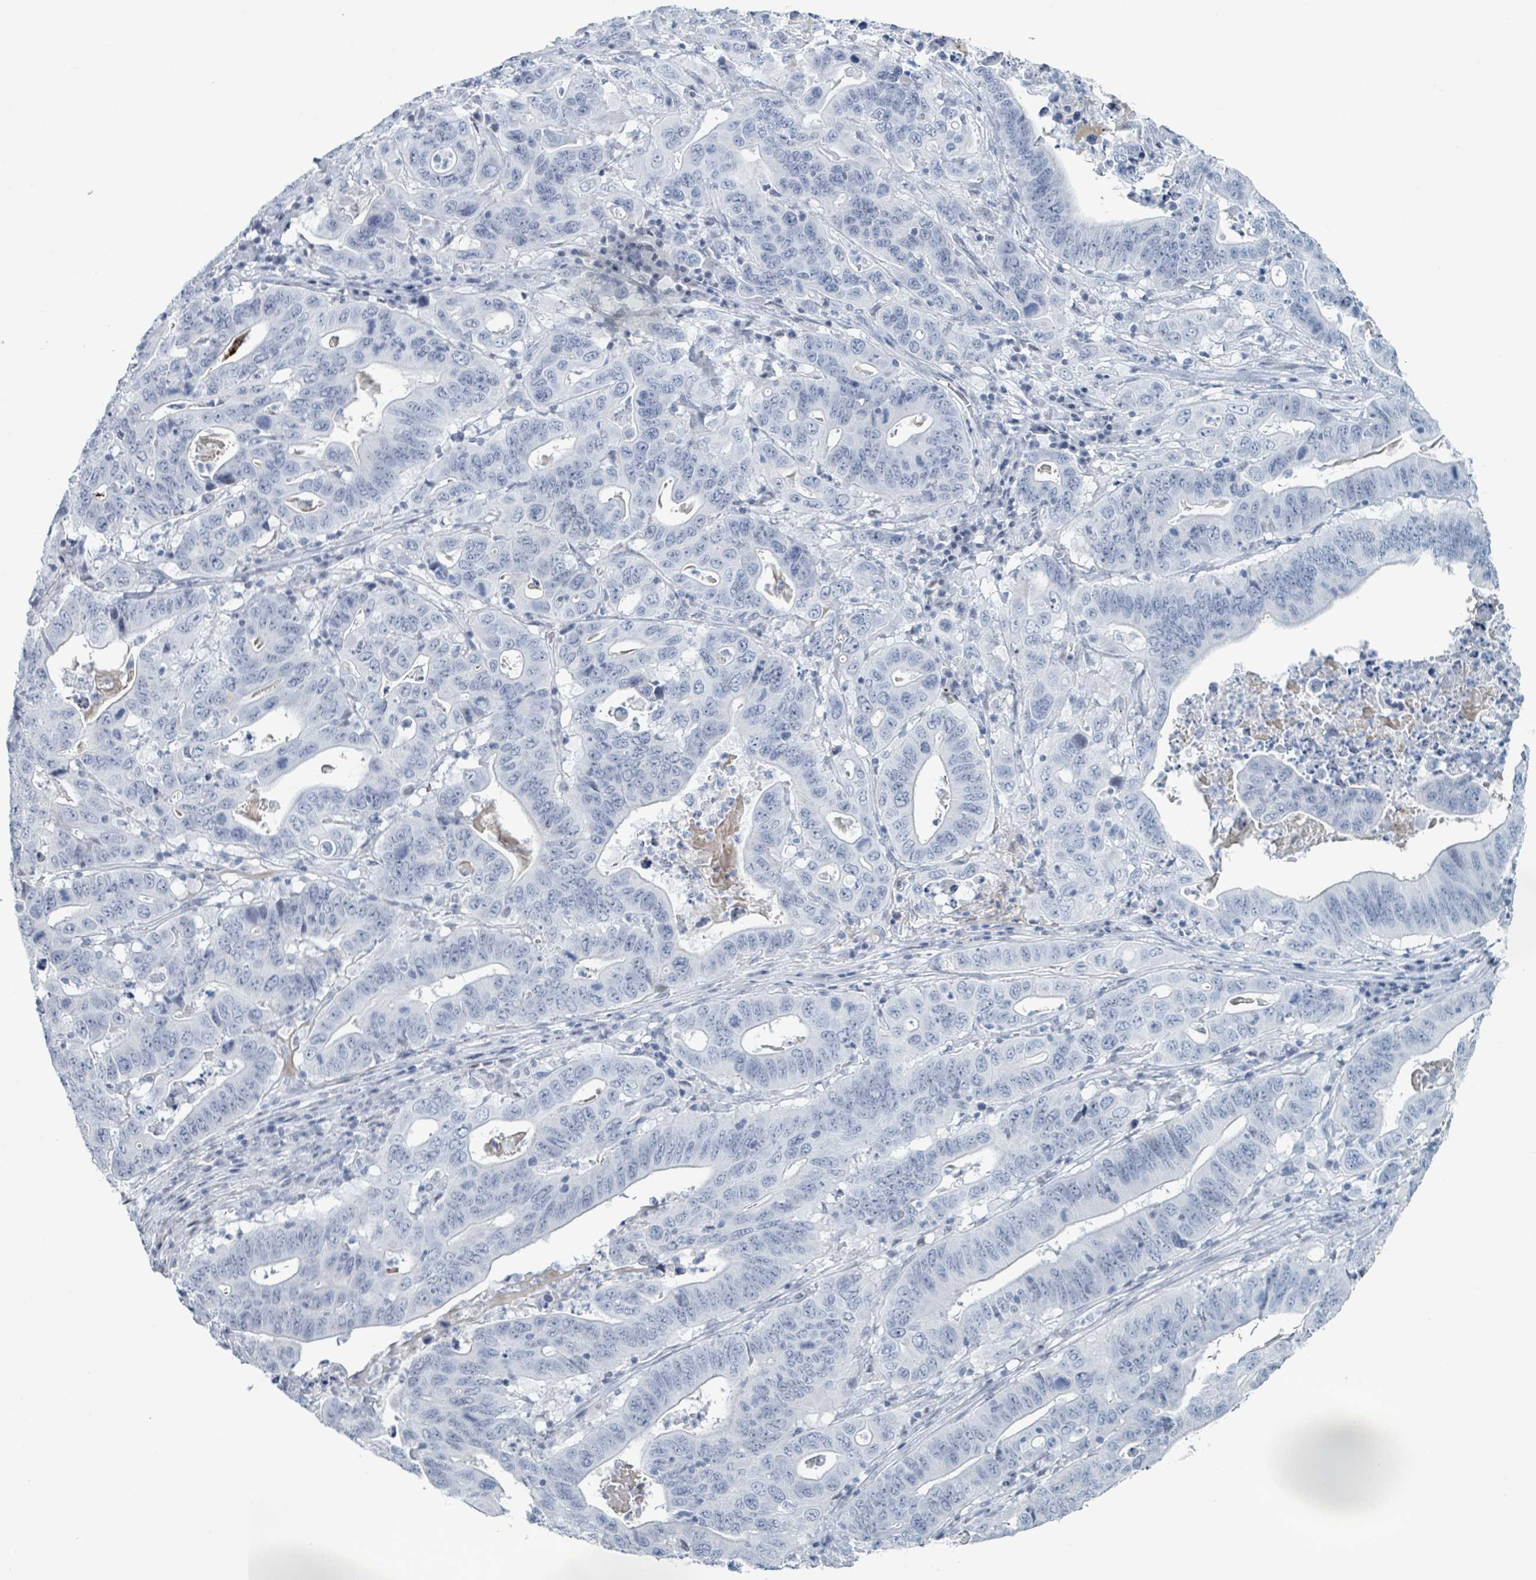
{"staining": {"intensity": "negative", "quantity": "none", "location": "none"}, "tissue": "lung cancer", "cell_type": "Tumor cells", "image_type": "cancer", "snomed": [{"axis": "morphology", "description": "Adenocarcinoma, NOS"}, {"axis": "topography", "description": "Lung"}], "caption": "Lung cancer stained for a protein using immunohistochemistry displays no positivity tumor cells.", "gene": "GPR15LG", "patient": {"sex": "female", "age": 60}}